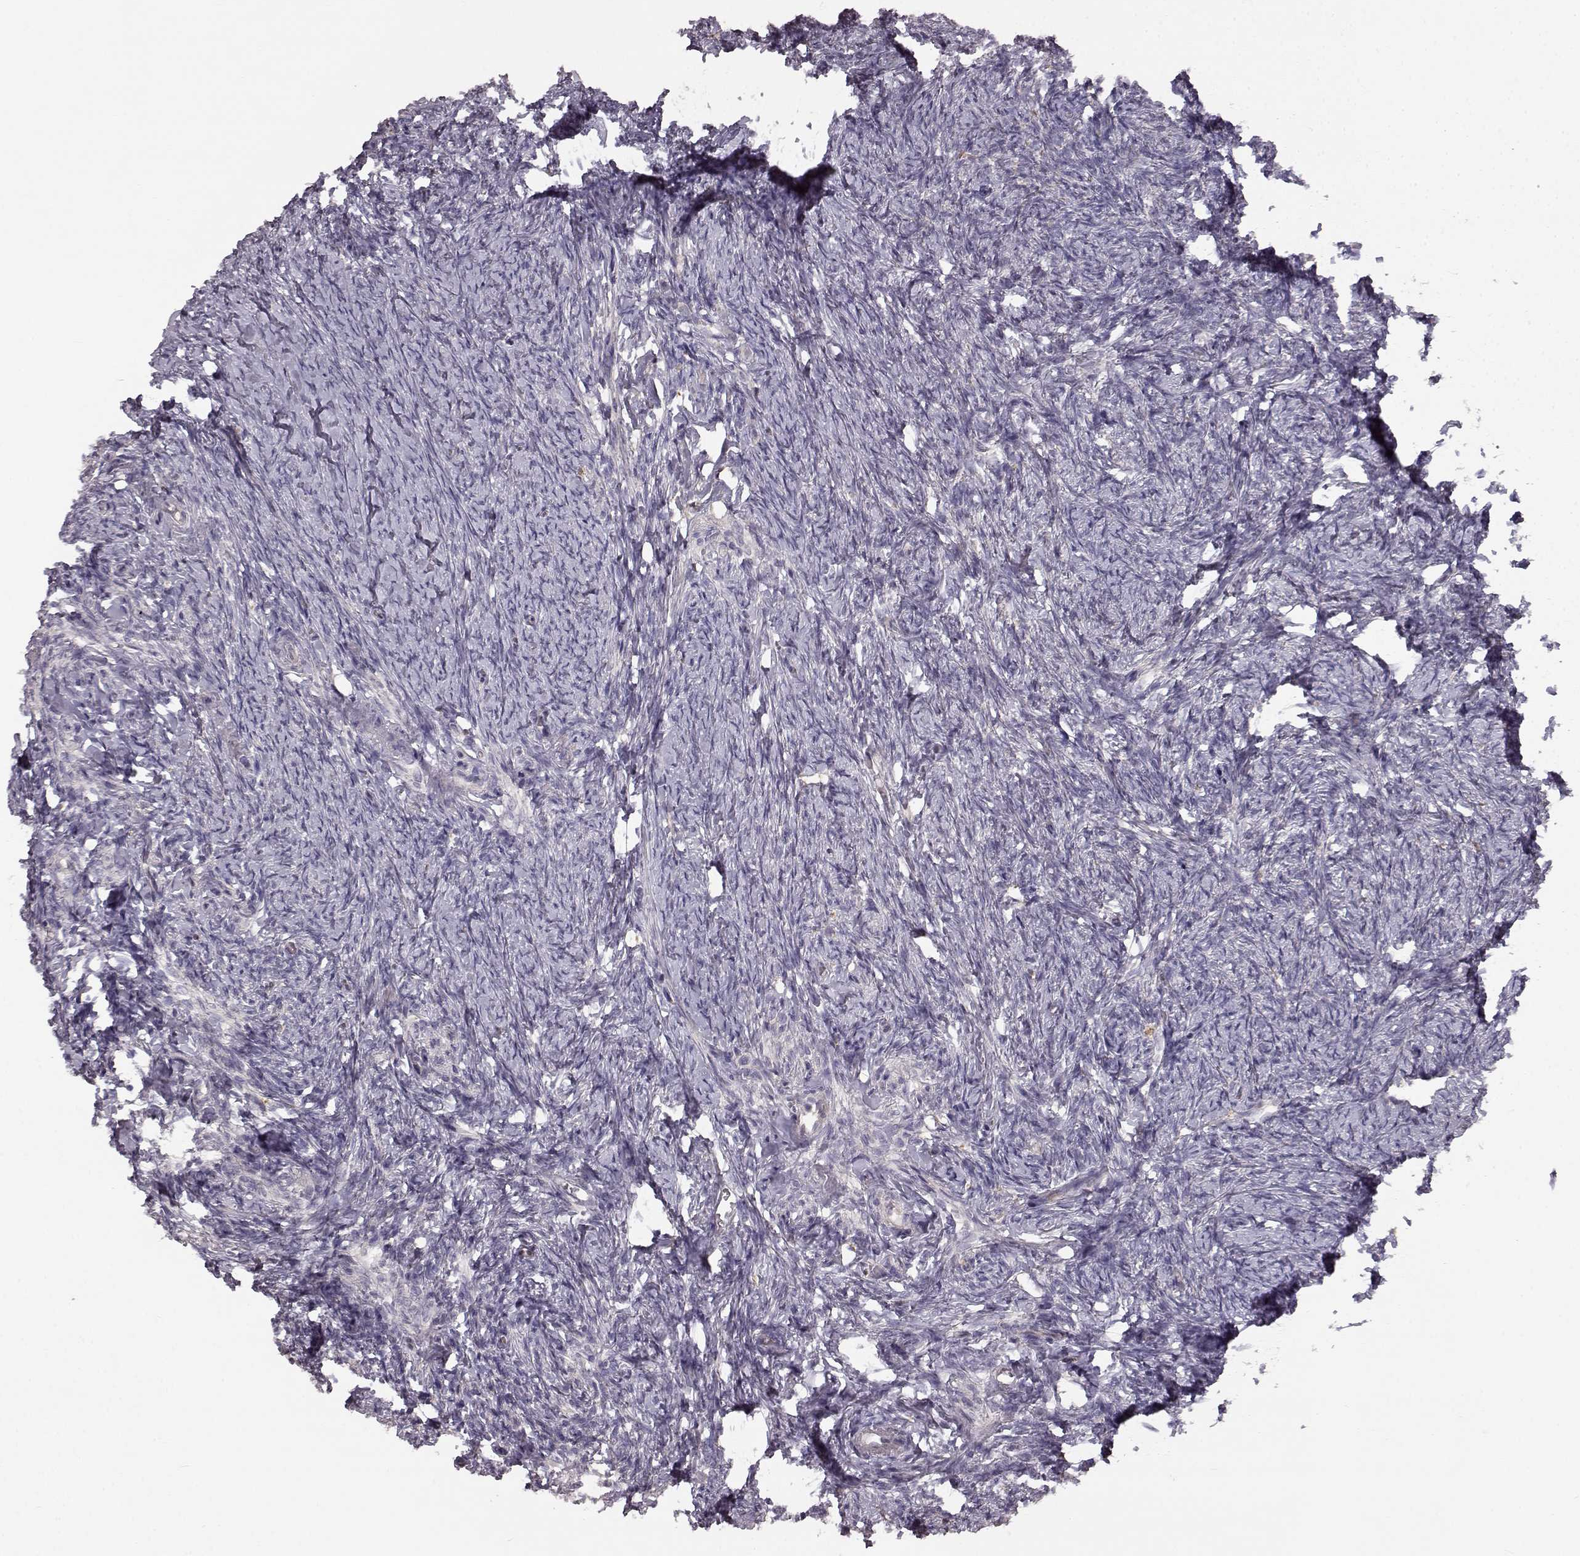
{"staining": {"intensity": "negative", "quantity": "none", "location": "none"}, "tissue": "ovary", "cell_type": "Follicle cells", "image_type": "normal", "snomed": [{"axis": "morphology", "description": "Normal tissue, NOS"}, {"axis": "topography", "description": "Ovary"}], "caption": "Immunohistochemistry histopathology image of benign ovary: ovary stained with DAB shows no significant protein positivity in follicle cells. (DAB (3,3'-diaminobenzidine) immunohistochemistry (IHC) visualized using brightfield microscopy, high magnification).", "gene": "SPAG17", "patient": {"sex": "female", "age": 72}}